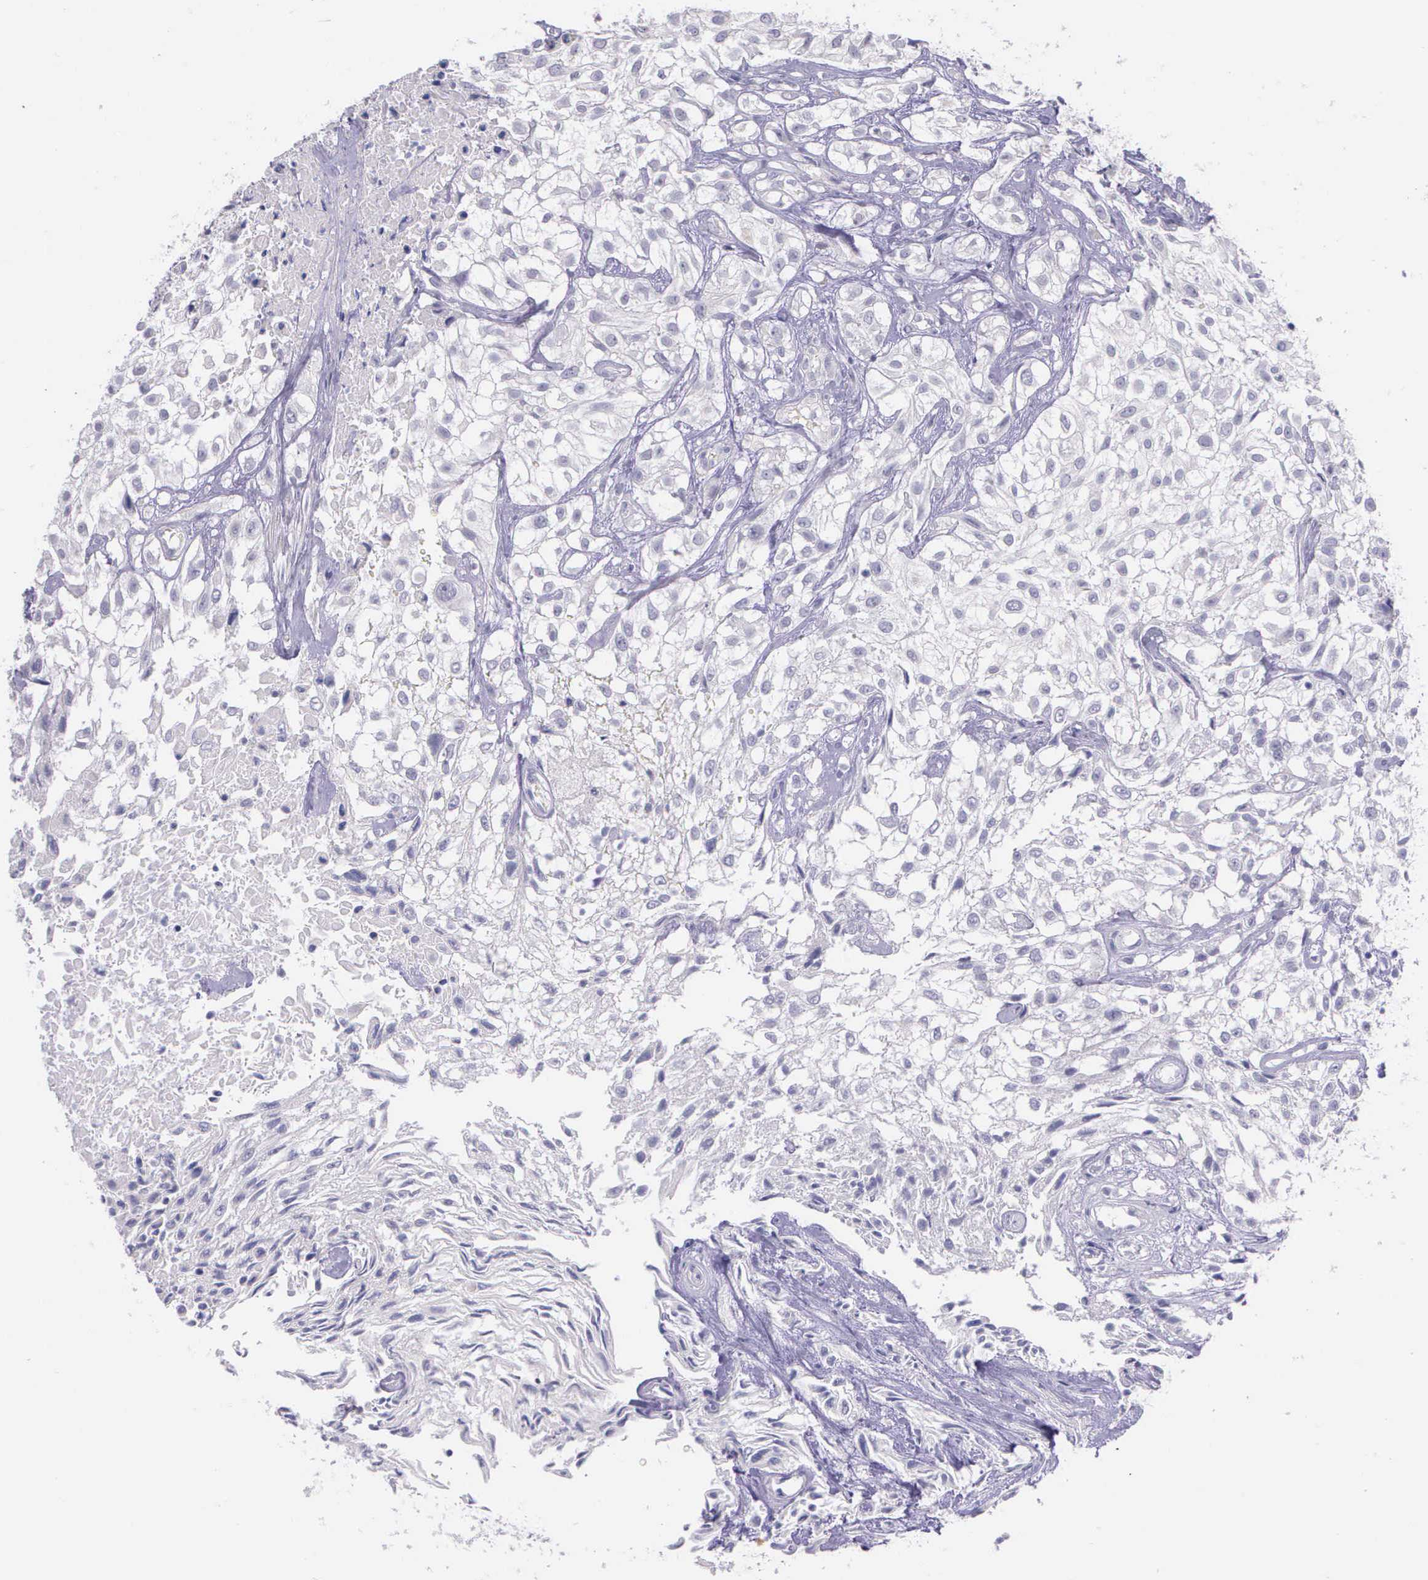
{"staining": {"intensity": "negative", "quantity": "none", "location": "none"}, "tissue": "urothelial cancer", "cell_type": "Tumor cells", "image_type": "cancer", "snomed": [{"axis": "morphology", "description": "Urothelial carcinoma, High grade"}, {"axis": "topography", "description": "Urinary bladder"}], "caption": "A micrograph of human urothelial cancer is negative for staining in tumor cells.", "gene": "THSD7A", "patient": {"sex": "male", "age": 56}}